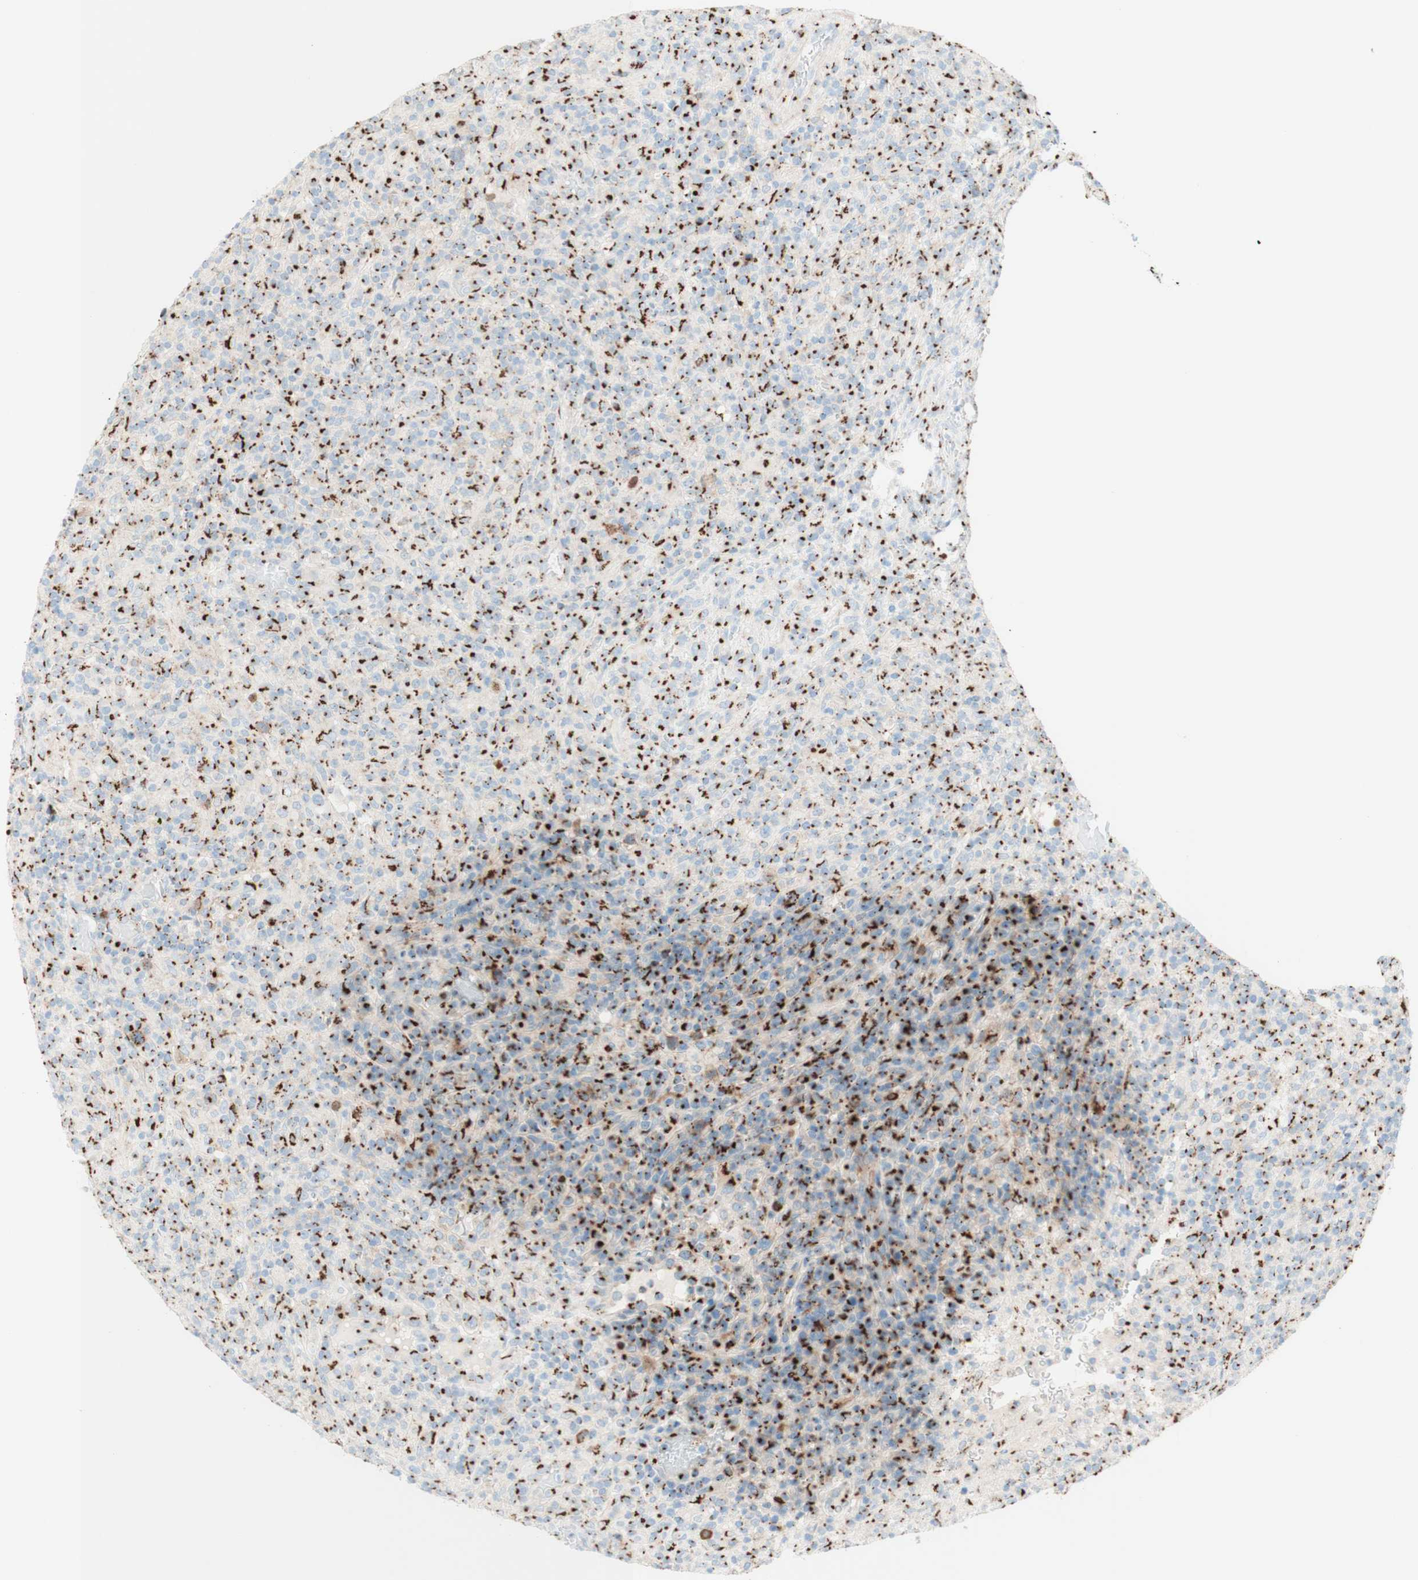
{"staining": {"intensity": "strong", "quantity": ">75%", "location": "cytoplasmic/membranous"}, "tissue": "lymphoma", "cell_type": "Tumor cells", "image_type": "cancer", "snomed": [{"axis": "morphology", "description": "Malignant lymphoma, non-Hodgkin's type, High grade"}, {"axis": "topography", "description": "Lymph node"}], "caption": "This image displays IHC staining of human malignant lymphoma, non-Hodgkin's type (high-grade), with high strong cytoplasmic/membranous staining in approximately >75% of tumor cells.", "gene": "GOLGB1", "patient": {"sex": "female", "age": 76}}